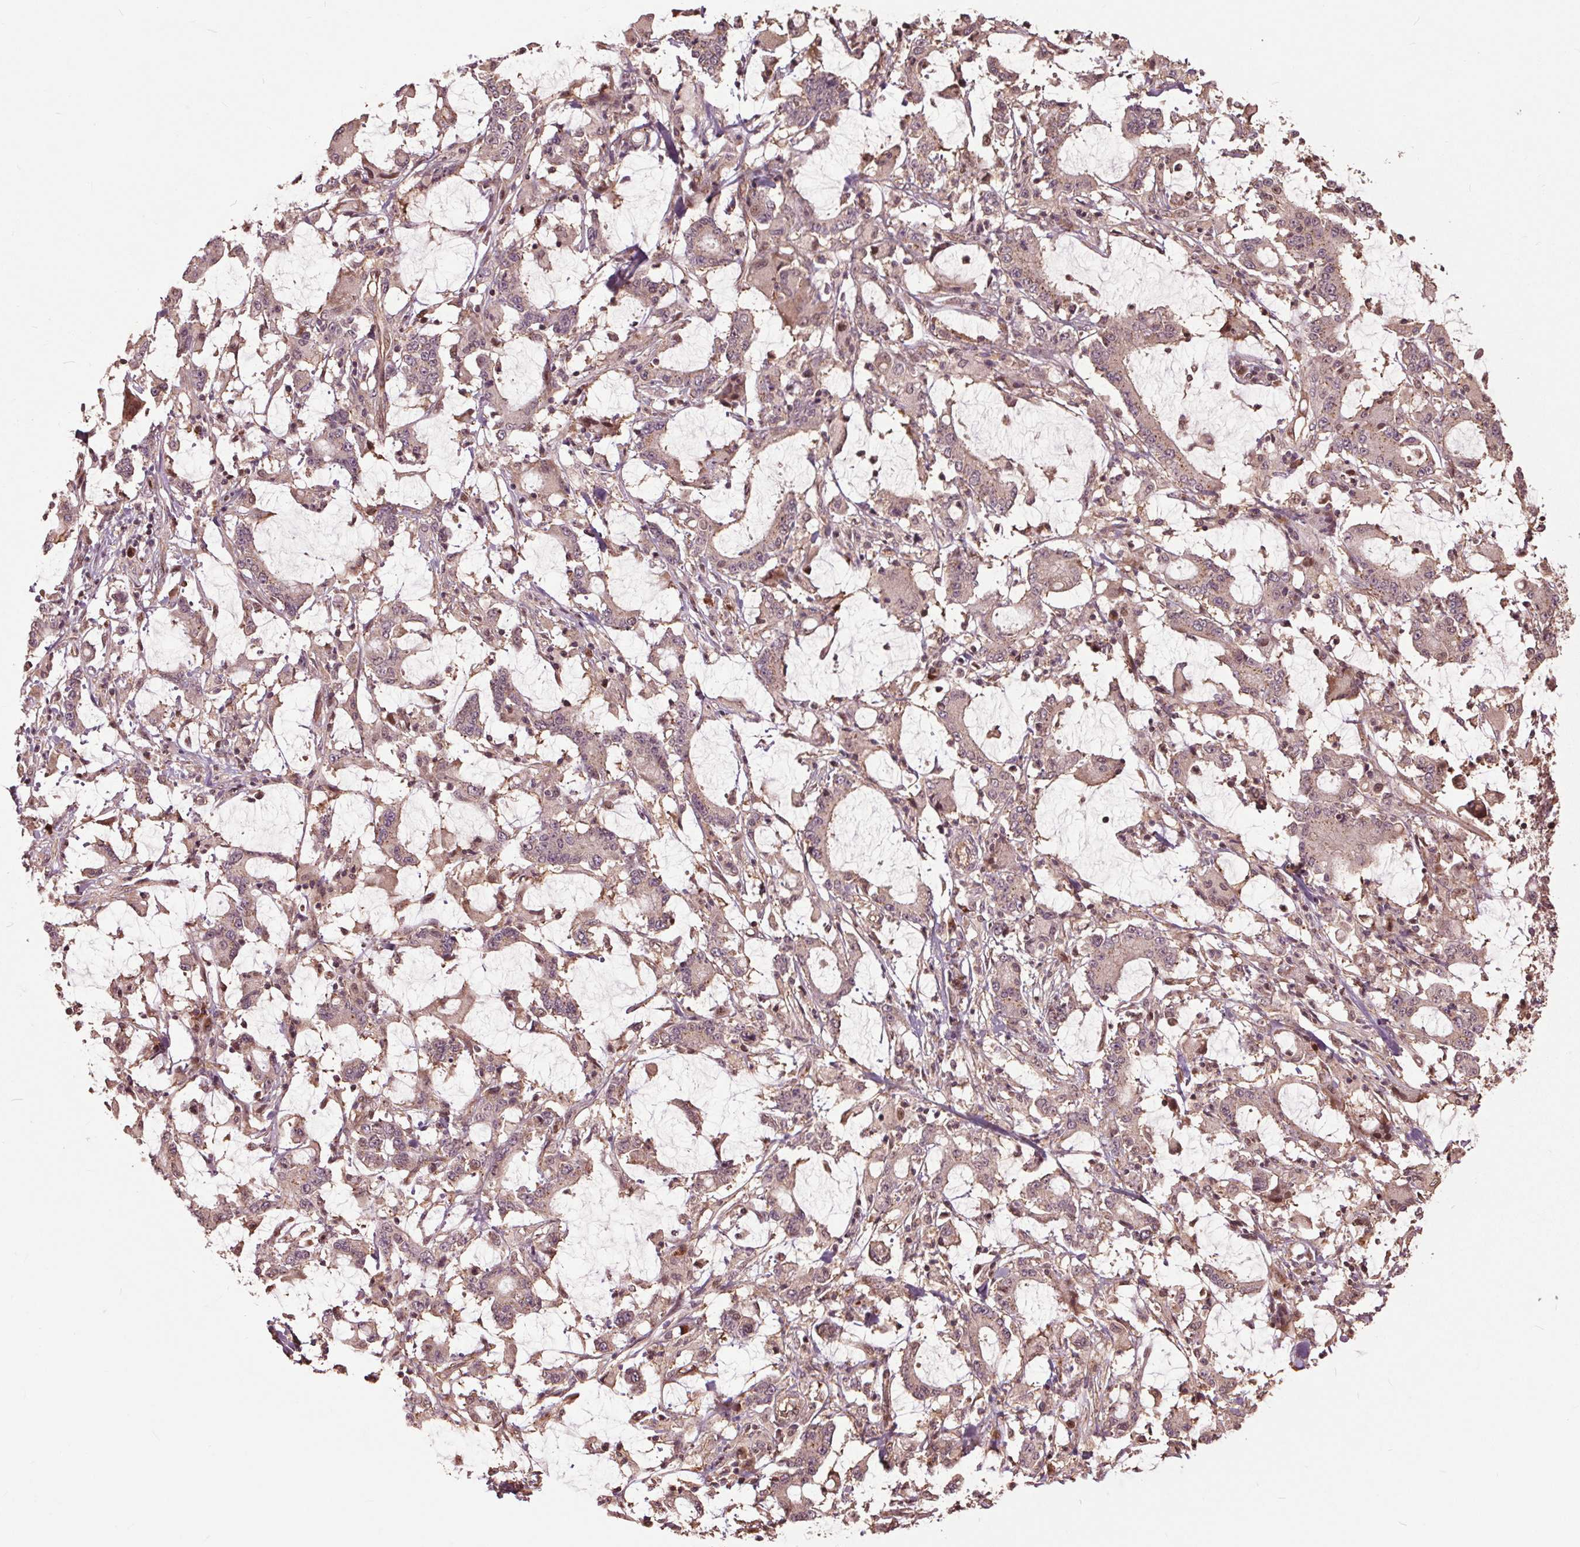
{"staining": {"intensity": "weak", "quantity": ">75%", "location": "cytoplasmic/membranous"}, "tissue": "stomach cancer", "cell_type": "Tumor cells", "image_type": "cancer", "snomed": [{"axis": "morphology", "description": "Adenocarcinoma, NOS"}, {"axis": "topography", "description": "Stomach, upper"}], "caption": "The micrograph shows a brown stain indicating the presence of a protein in the cytoplasmic/membranous of tumor cells in stomach cancer.", "gene": "CEP95", "patient": {"sex": "male", "age": 68}}